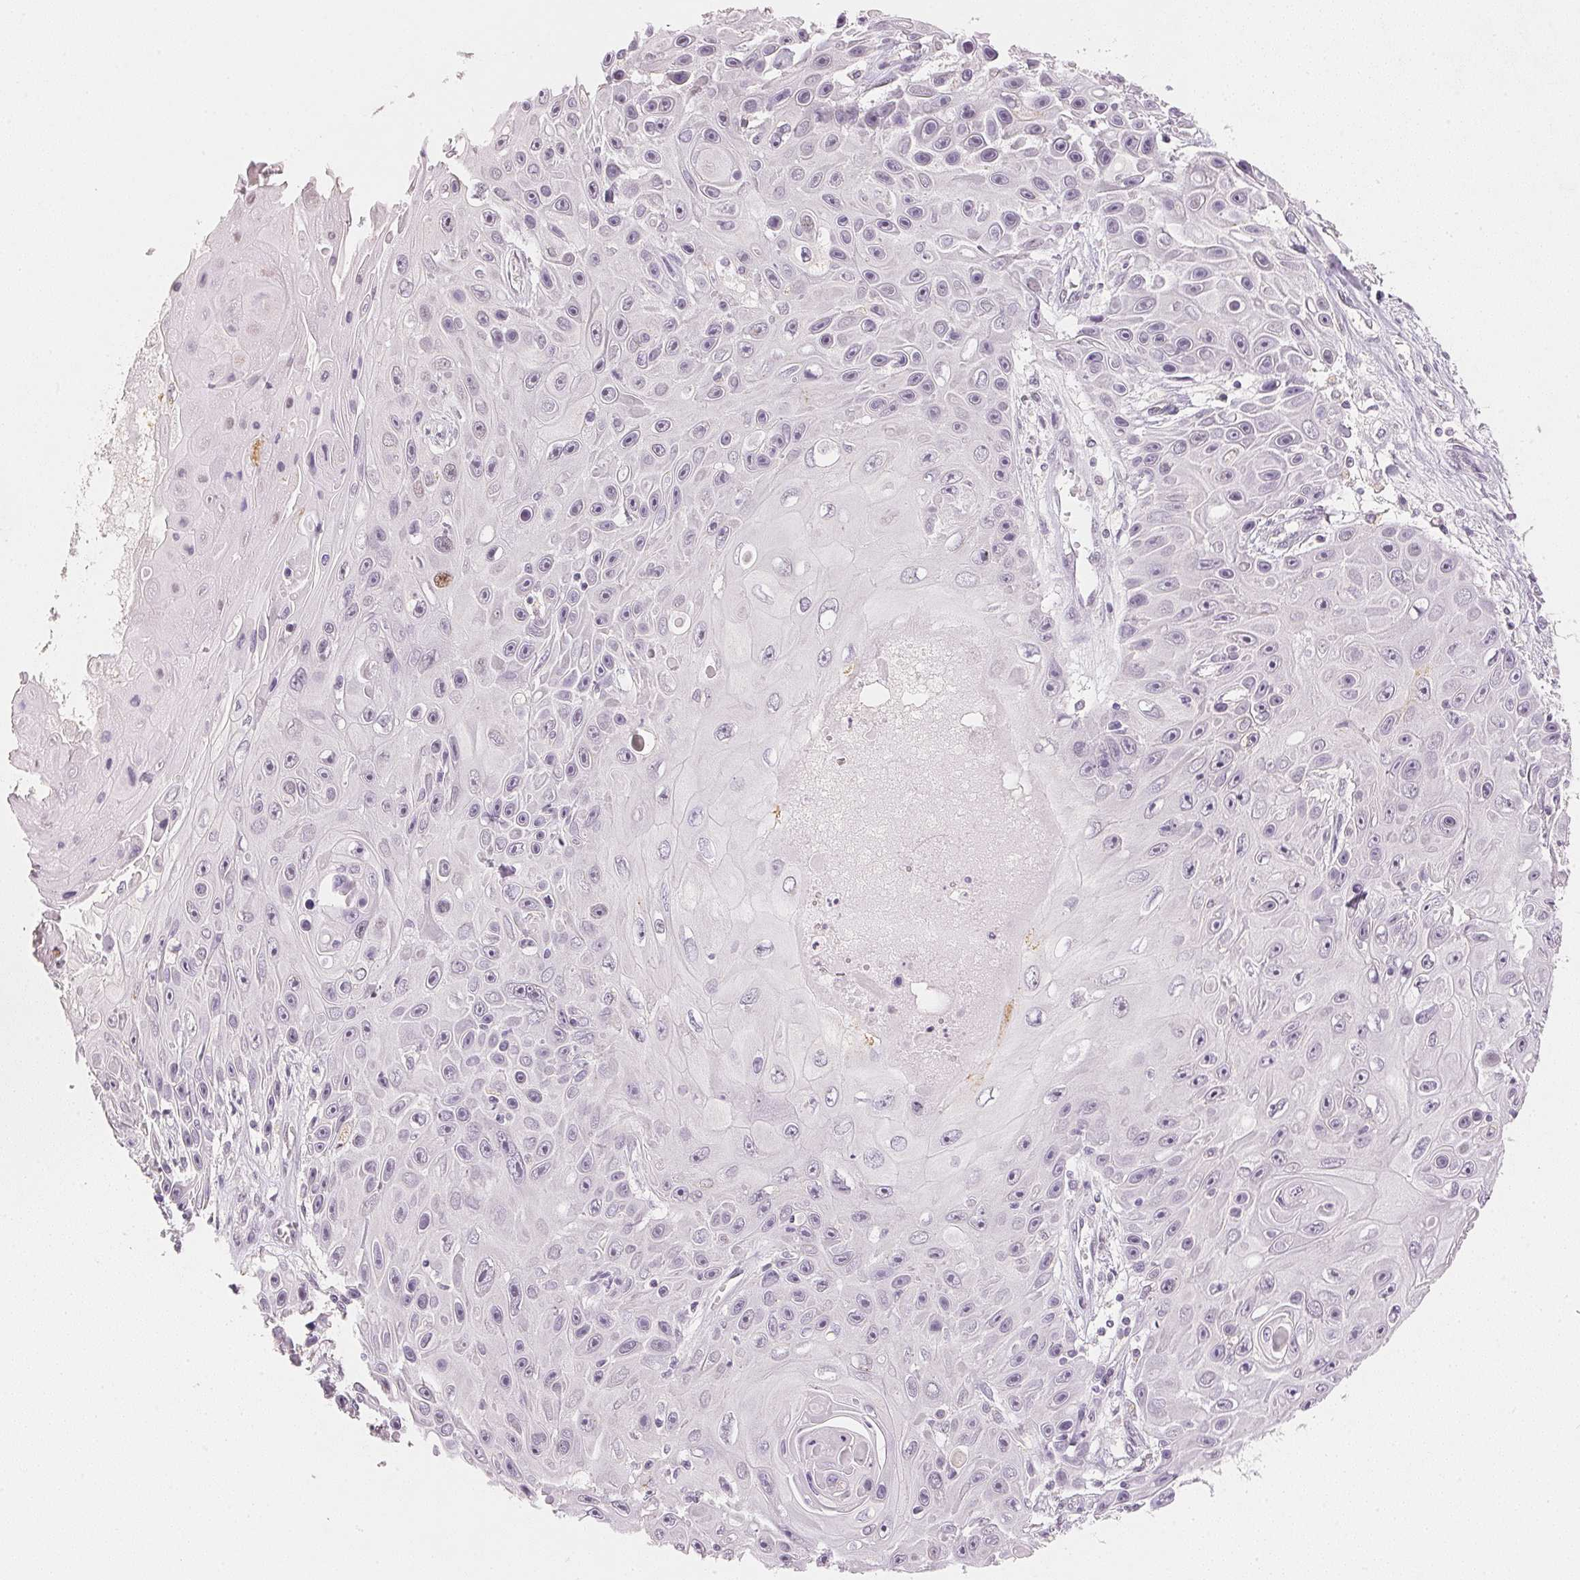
{"staining": {"intensity": "negative", "quantity": "none", "location": "none"}, "tissue": "skin cancer", "cell_type": "Tumor cells", "image_type": "cancer", "snomed": [{"axis": "morphology", "description": "Squamous cell carcinoma, NOS"}, {"axis": "topography", "description": "Skin"}], "caption": "DAB immunohistochemical staining of human skin squamous cell carcinoma exhibits no significant positivity in tumor cells. The staining was performed using DAB to visualize the protein expression in brown, while the nuclei were stained in blue with hematoxylin (Magnification: 20x).", "gene": "SMTN", "patient": {"sex": "male", "age": 82}}